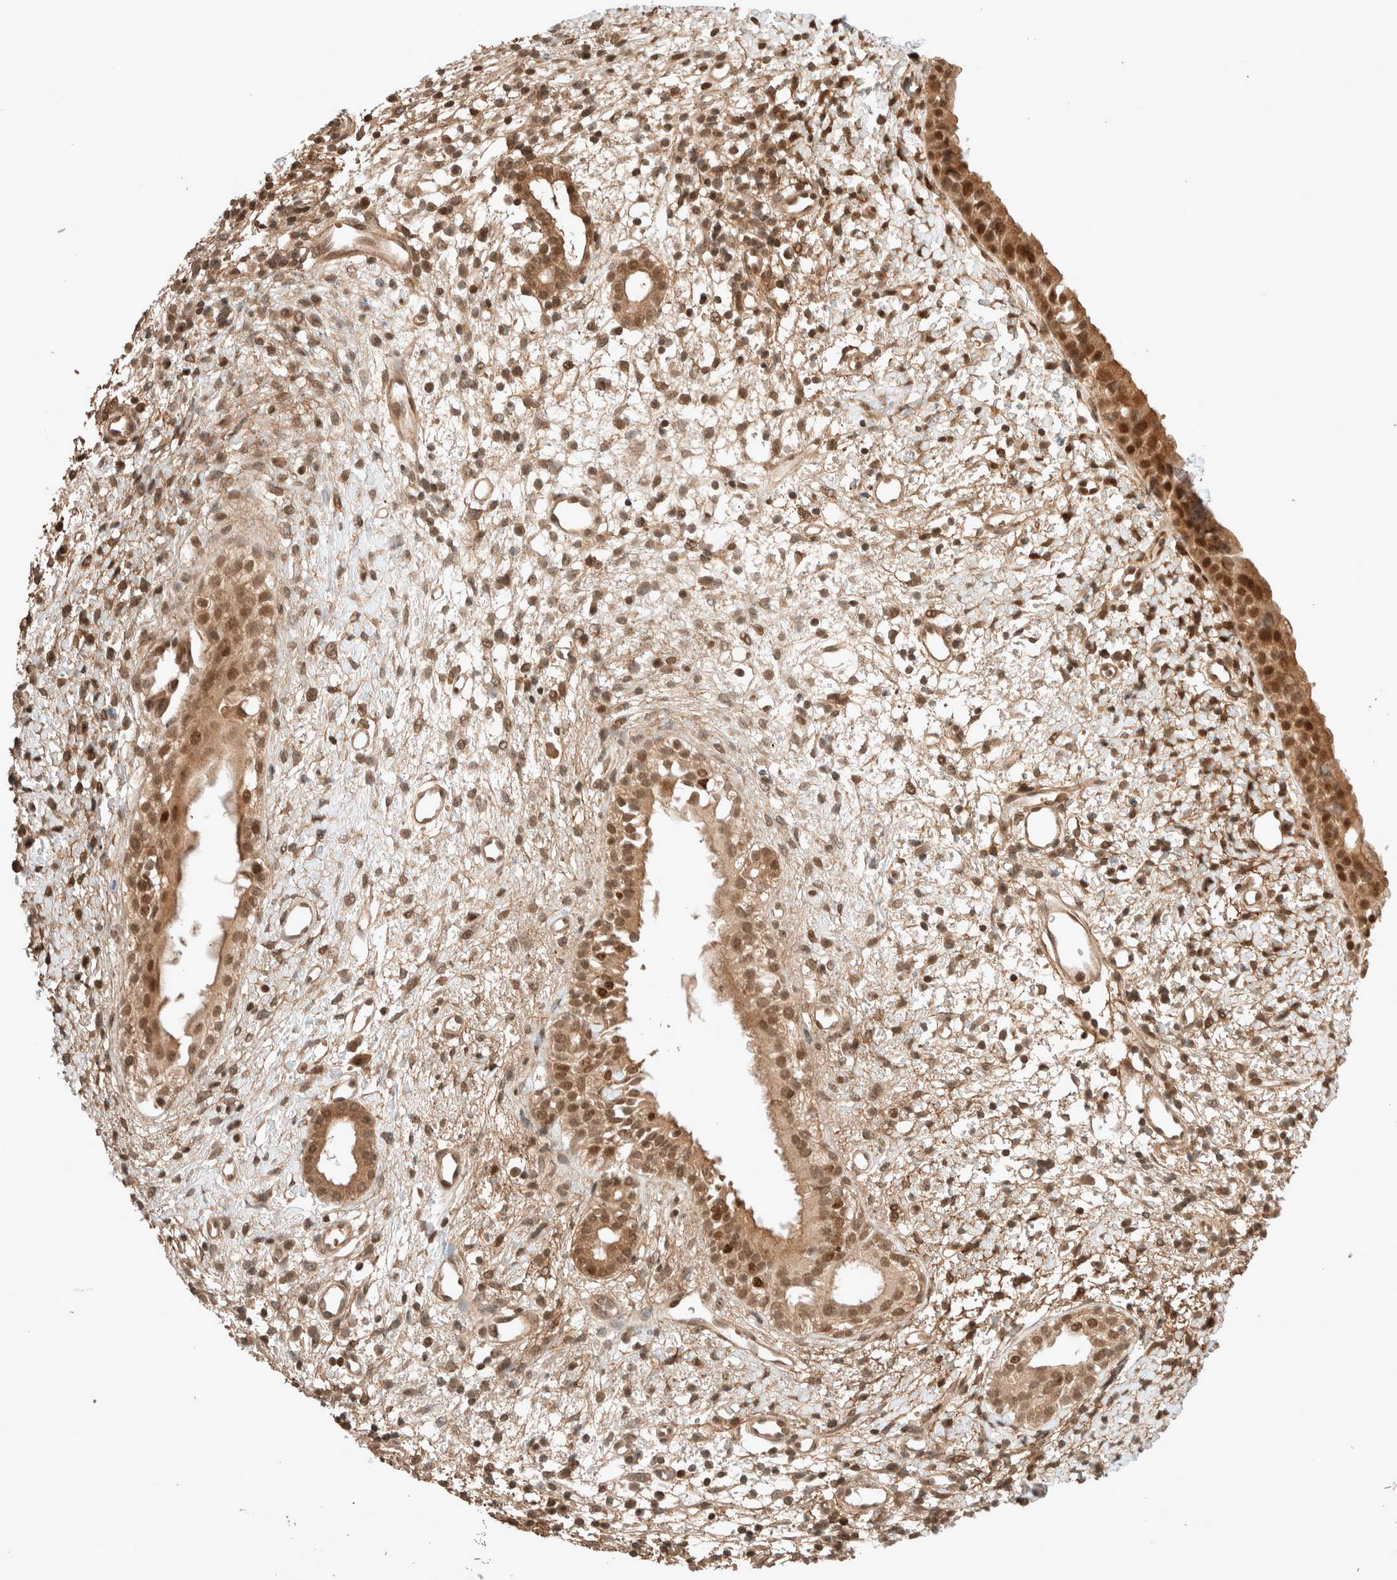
{"staining": {"intensity": "strong", "quantity": ">75%", "location": "cytoplasmic/membranous,nuclear"}, "tissue": "nasopharynx", "cell_type": "Respiratory epithelial cells", "image_type": "normal", "snomed": [{"axis": "morphology", "description": "Normal tissue, NOS"}, {"axis": "topography", "description": "Nasopharynx"}], "caption": "Strong cytoplasmic/membranous,nuclear staining is seen in about >75% of respiratory epithelial cells in normal nasopharynx. (Brightfield microscopy of DAB IHC at high magnification).", "gene": "THRA", "patient": {"sex": "male", "age": 22}}